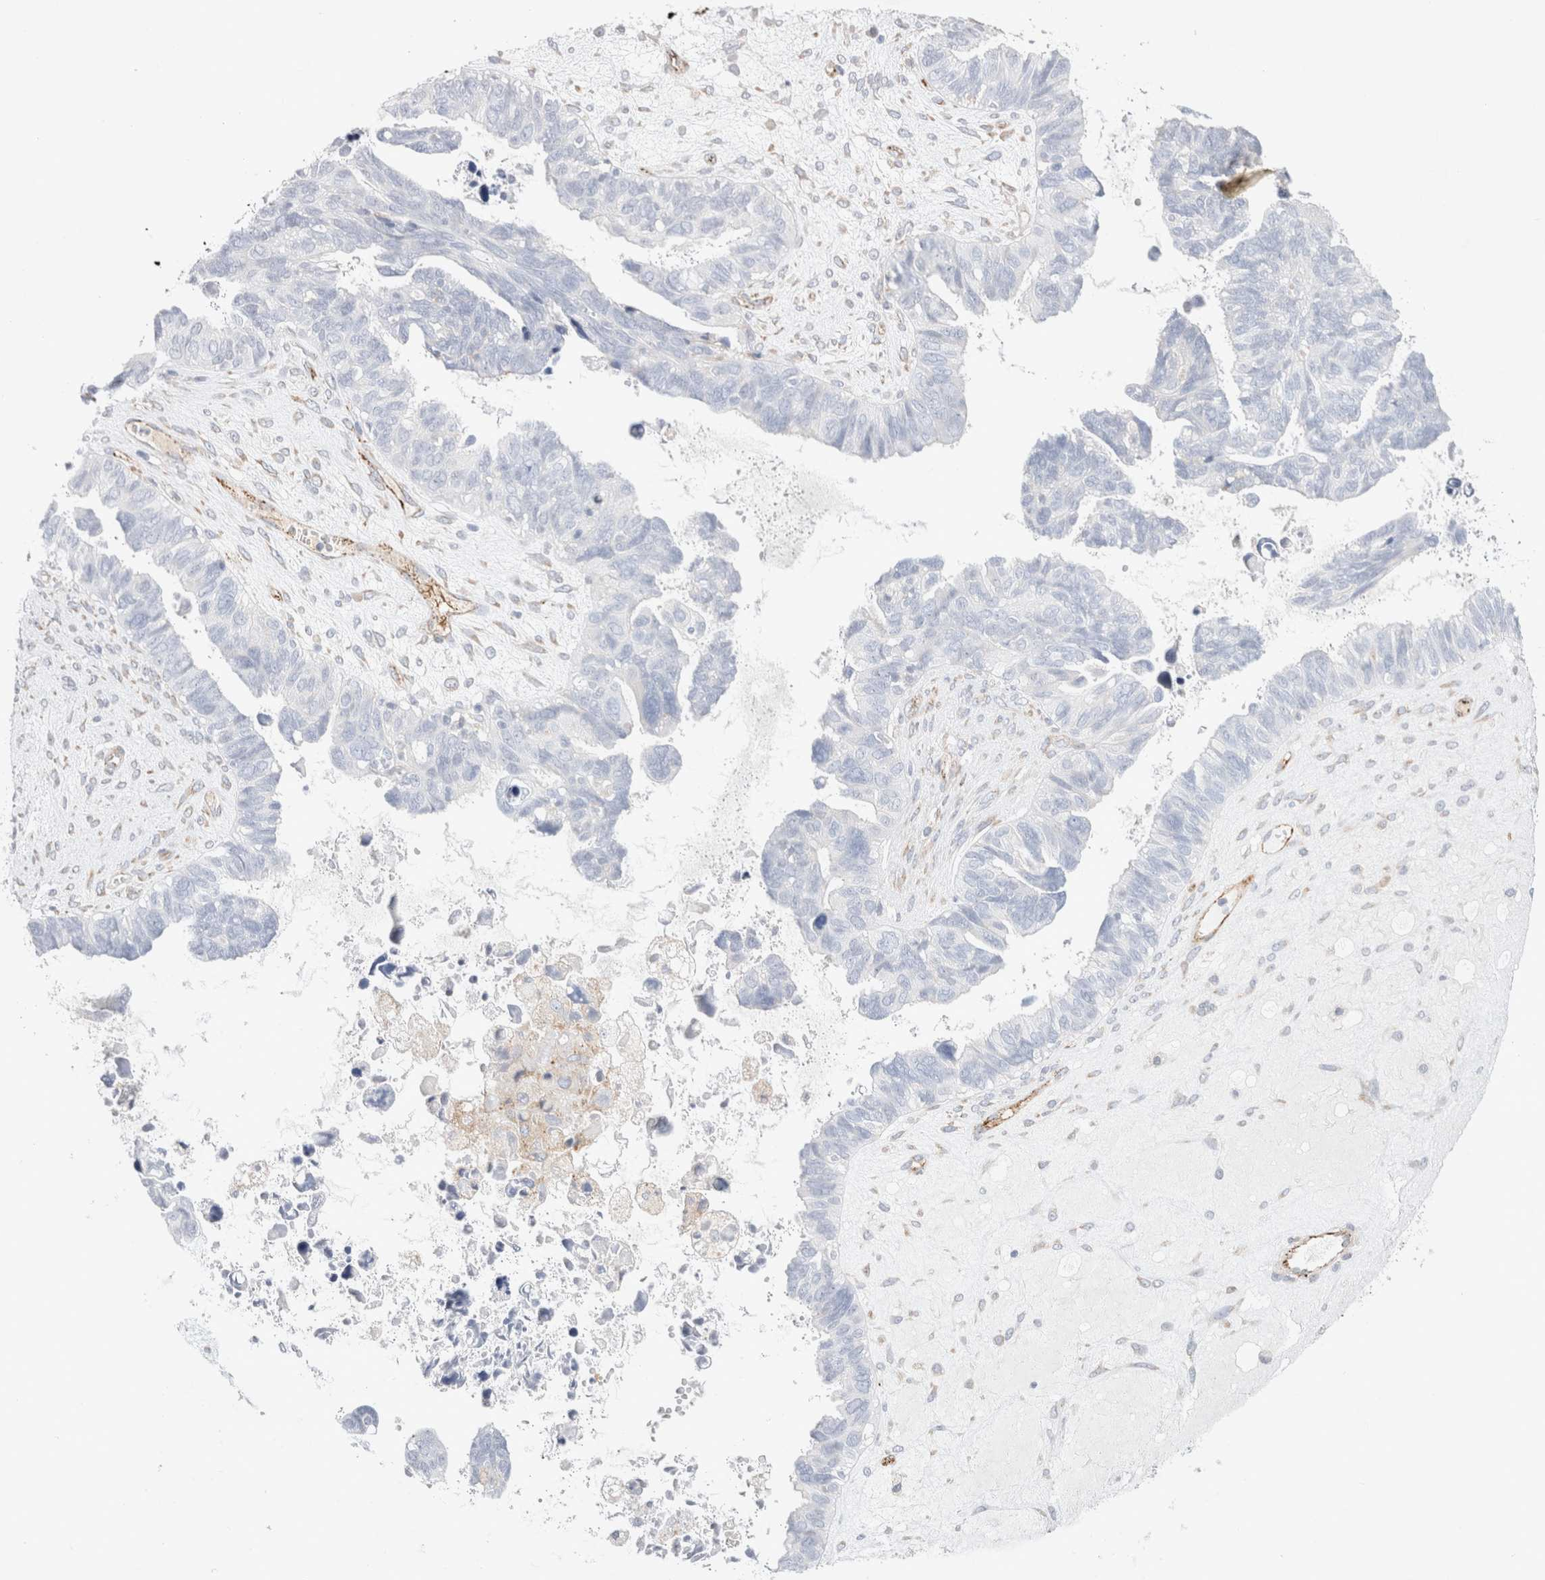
{"staining": {"intensity": "negative", "quantity": "none", "location": "none"}, "tissue": "ovarian cancer", "cell_type": "Tumor cells", "image_type": "cancer", "snomed": [{"axis": "morphology", "description": "Cystadenocarcinoma, serous, NOS"}, {"axis": "topography", "description": "Ovary"}], "caption": "Ovarian serous cystadenocarcinoma was stained to show a protein in brown. There is no significant staining in tumor cells. (DAB IHC visualized using brightfield microscopy, high magnification).", "gene": "CNPY4", "patient": {"sex": "female", "age": 79}}